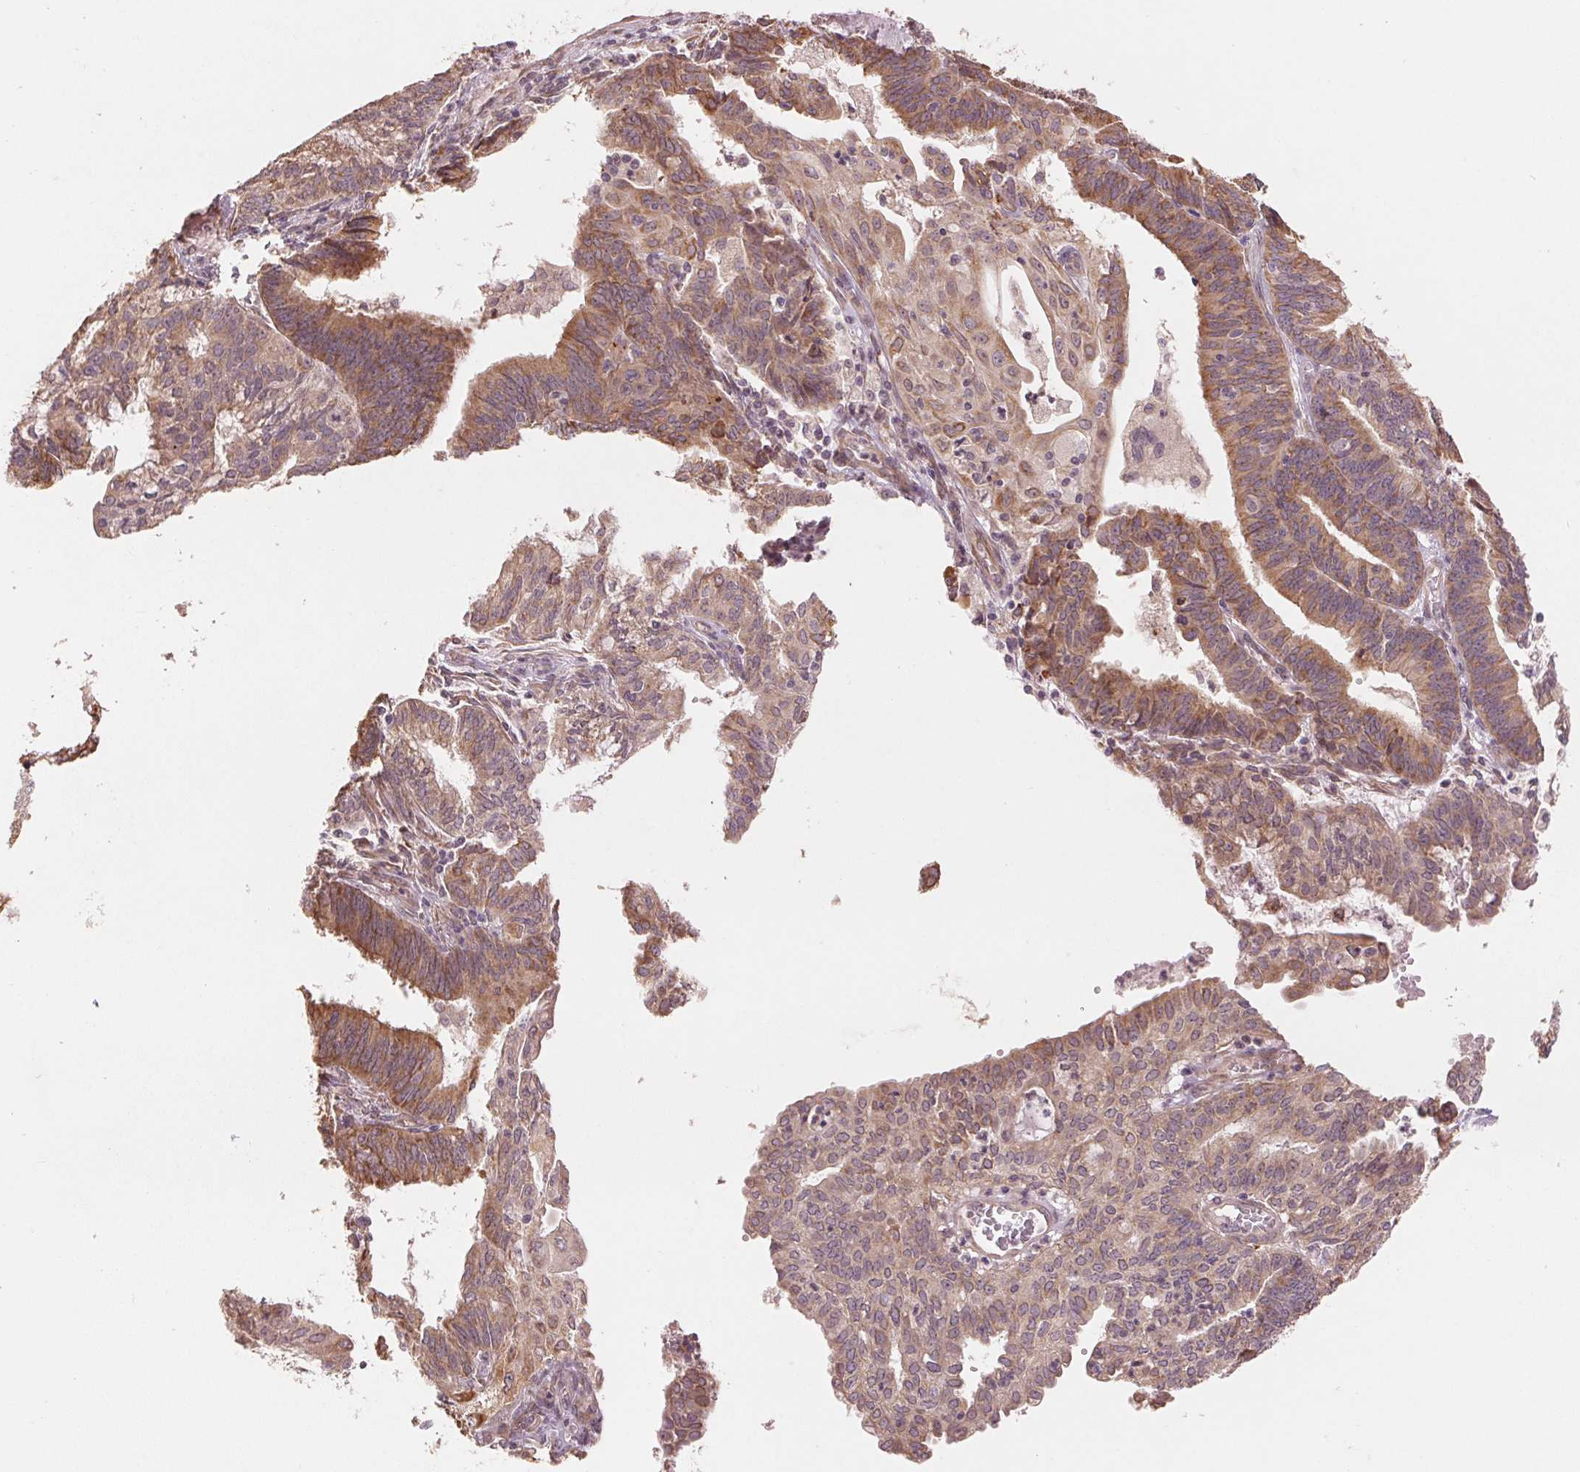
{"staining": {"intensity": "weak", "quantity": ">75%", "location": "cytoplasmic/membranous"}, "tissue": "endometrial cancer", "cell_type": "Tumor cells", "image_type": "cancer", "snomed": [{"axis": "morphology", "description": "Adenocarcinoma, NOS"}, {"axis": "topography", "description": "Endometrium"}], "caption": "The image exhibits immunohistochemical staining of adenocarcinoma (endometrial). There is weak cytoplasmic/membranous expression is appreciated in about >75% of tumor cells. The staining was performed using DAB (3,3'-diaminobenzidine), with brown indicating positive protein expression. Nuclei are stained blue with hematoxylin.", "gene": "SLC20A1", "patient": {"sex": "female", "age": 61}}